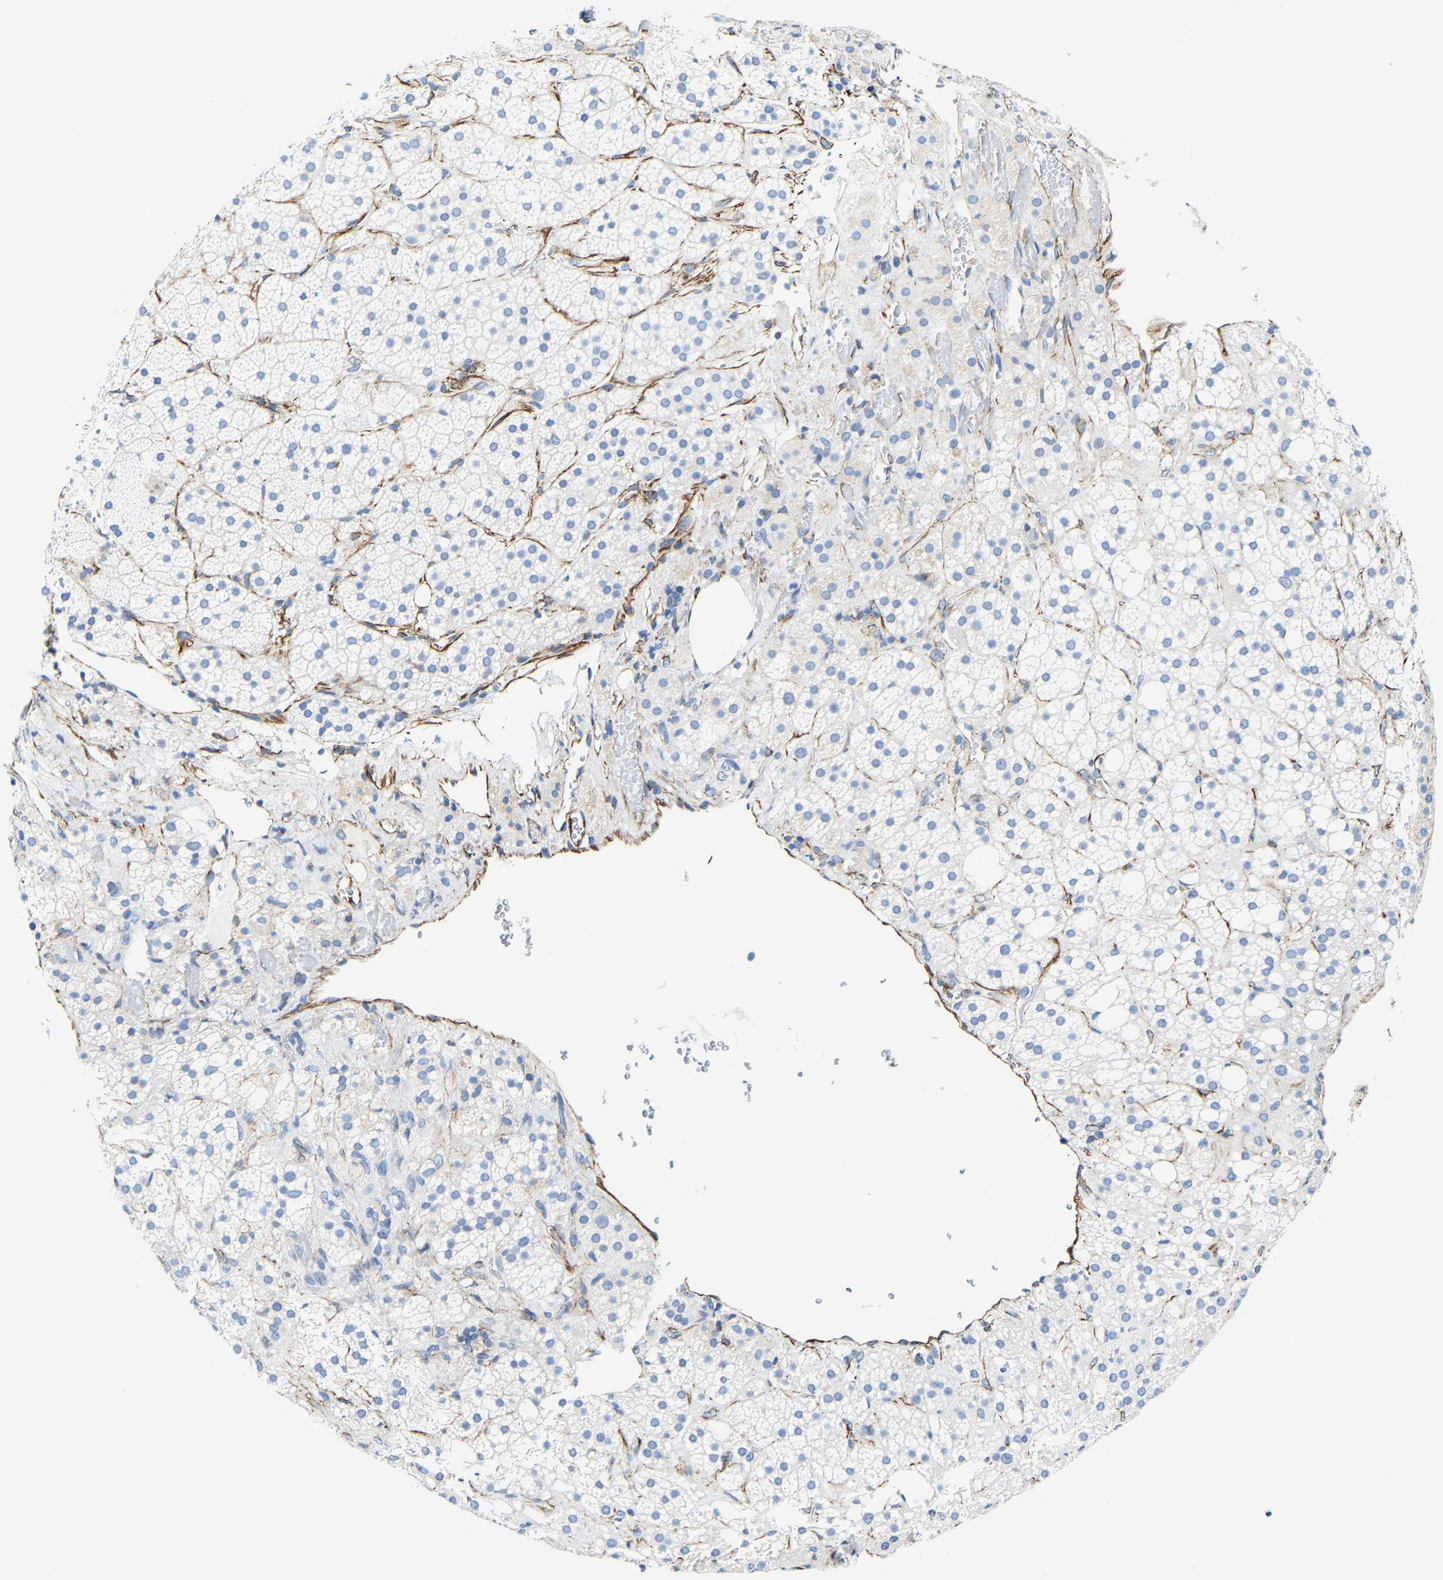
{"staining": {"intensity": "negative", "quantity": "none", "location": "none"}, "tissue": "adrenal gland", "cell_type": "Glandular cells", "image_type": "normal", "snomed": [{"axis": "morphology", "description": "Normal tissue, NOS"}, {"axis": "topography", "description": "Adrenal gland"}], "caption": "High power microscopy image of an IHC micrograph of benign adrenal gland, revealing no significant staining in glandular cells.", "gene": "MMEL1", "patient": {"sex": "female", "age": 59}}